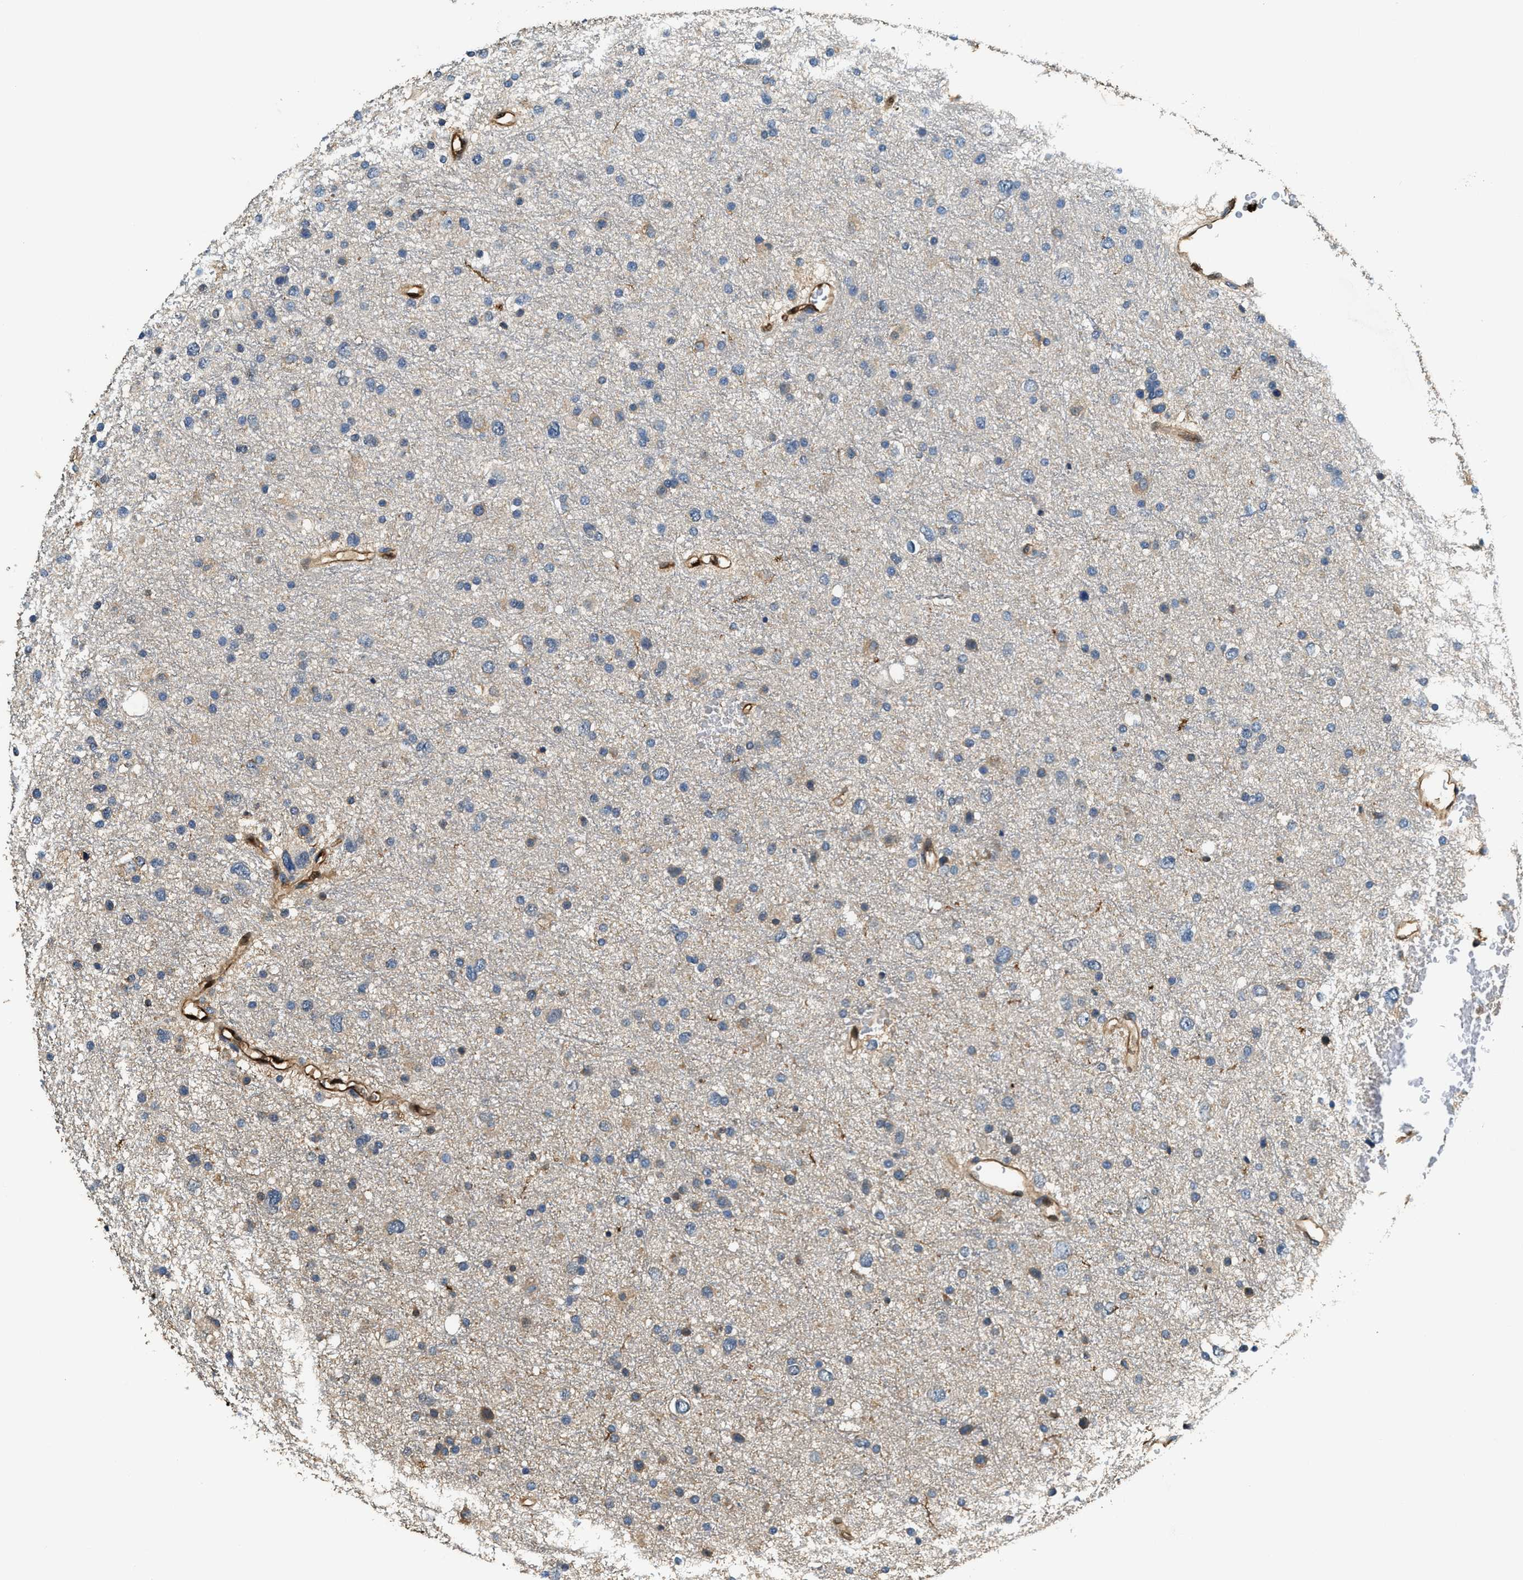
{"staining": {"intensity": "weak", "quantity": "<25%", "location": "cytoplasmic/membranous"}, "tissue": "glioma", "cell_type": "Tumor cells", "image_type": "cancer", "snomed": [{"axis": "morphology", "description": "Glioma, malignant, Low grade"}, {"axis": "topography", "description": "Brain"}], "caption": "Tumor cells are negative for brown protein staining in low-grade glioma (malignant). (Brightfield microscopy of DAB immunohistochemistry (IHC) at high magnification).", "gene": "ANXA3", "patient": {"sex": "female", "age": 37}}